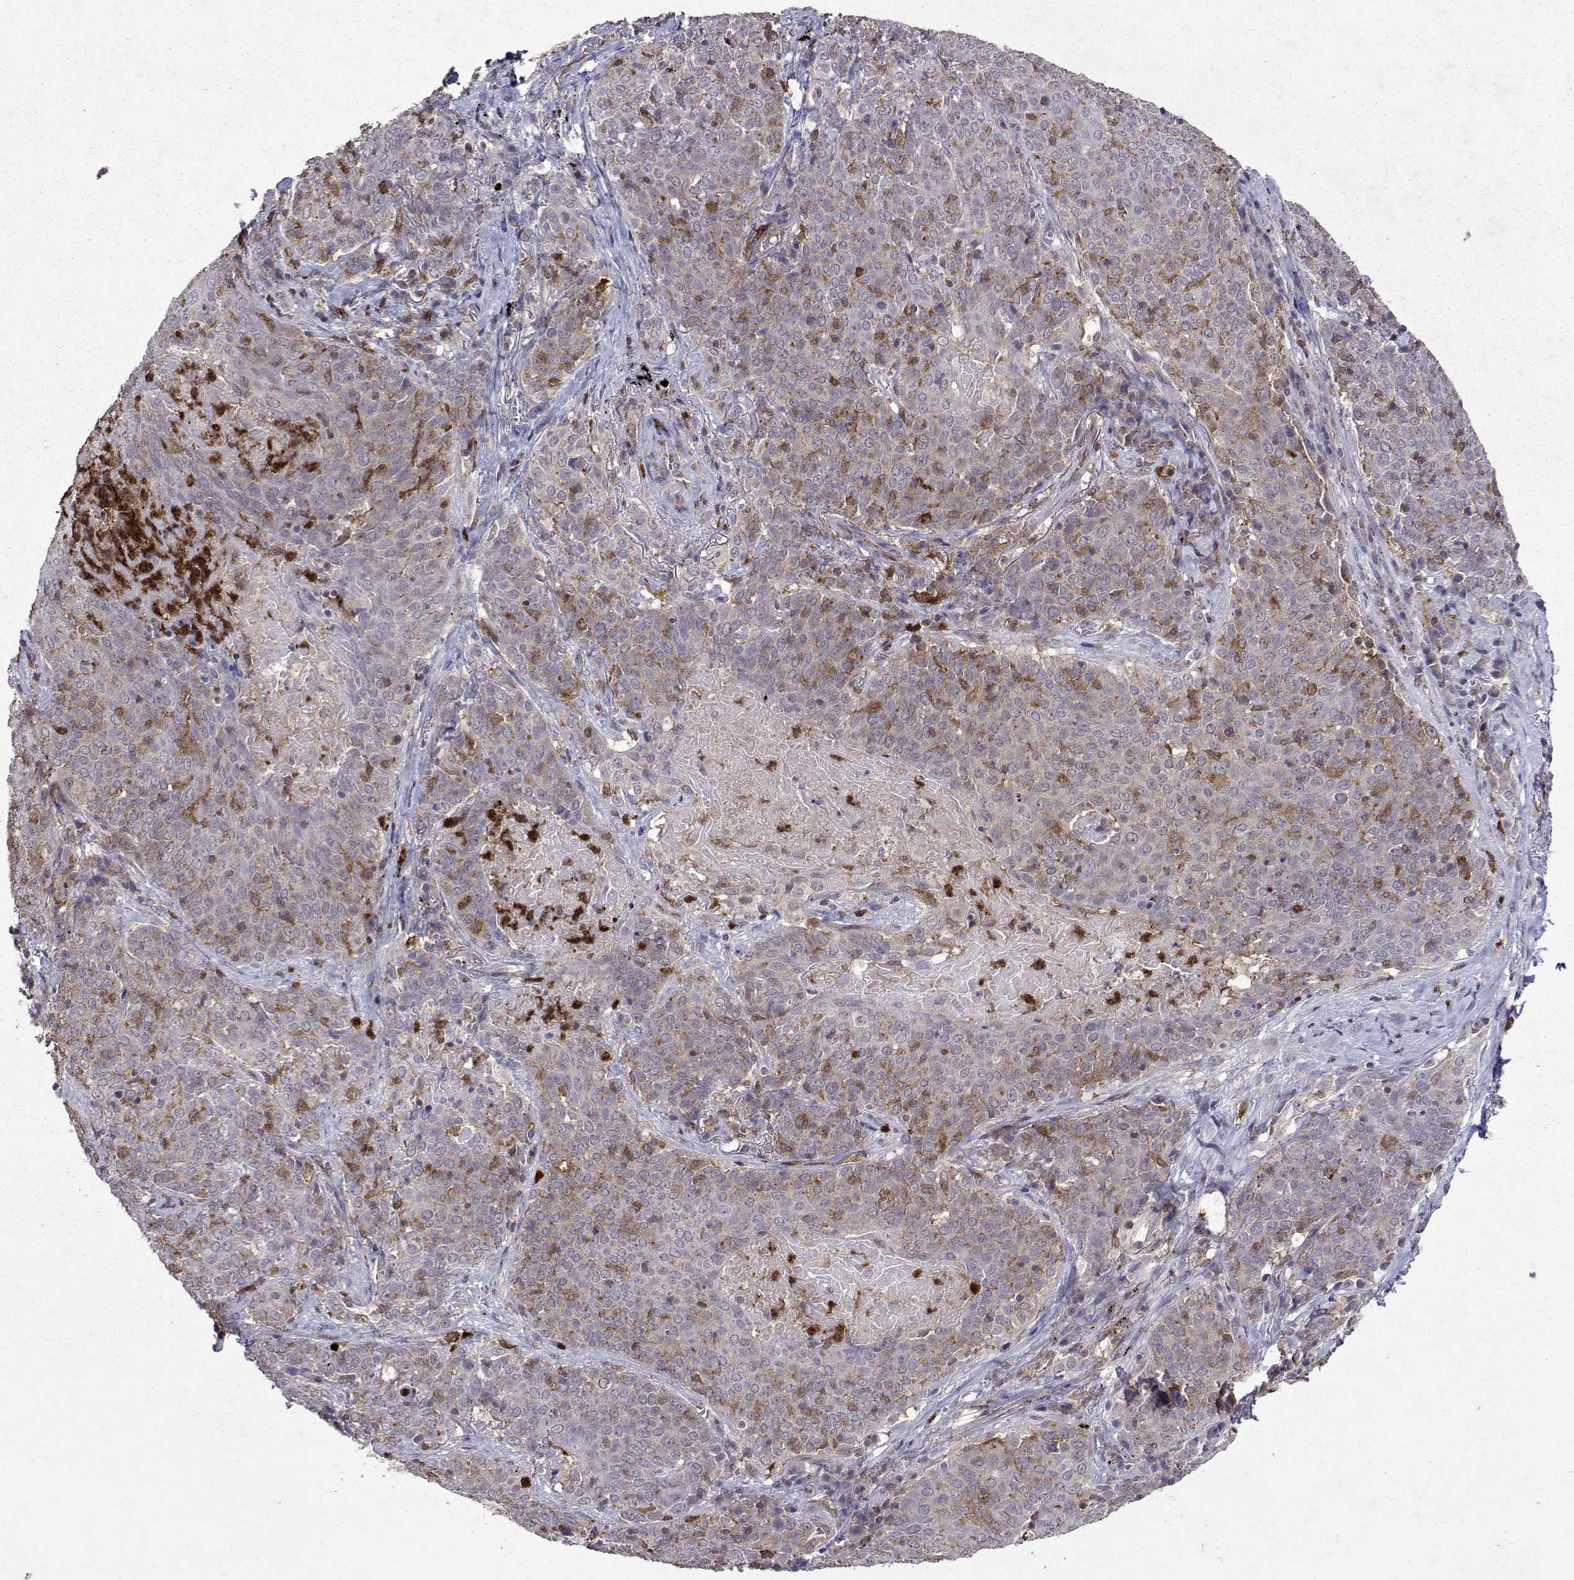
{"staining": {"intensity": "weak", "quantity": "25%-75%", "location": "cytoplasmic/membranous"}, "tissue": "lung cancer", "cell_type": "Tumor cells", "image_type": "cancer", "snomed": [{"axis": "morphology", "description": "Squamous cell carcinoma, NOS"}, {"axis": "topography", "description": "Lung"}], "caption": "Human squamous cell carcinoma (lung) stained with a protein marker demonstrates weak staining in tumor cells.", "gene": "APAF1", "patient": {"sex": "male", "age": 82}}